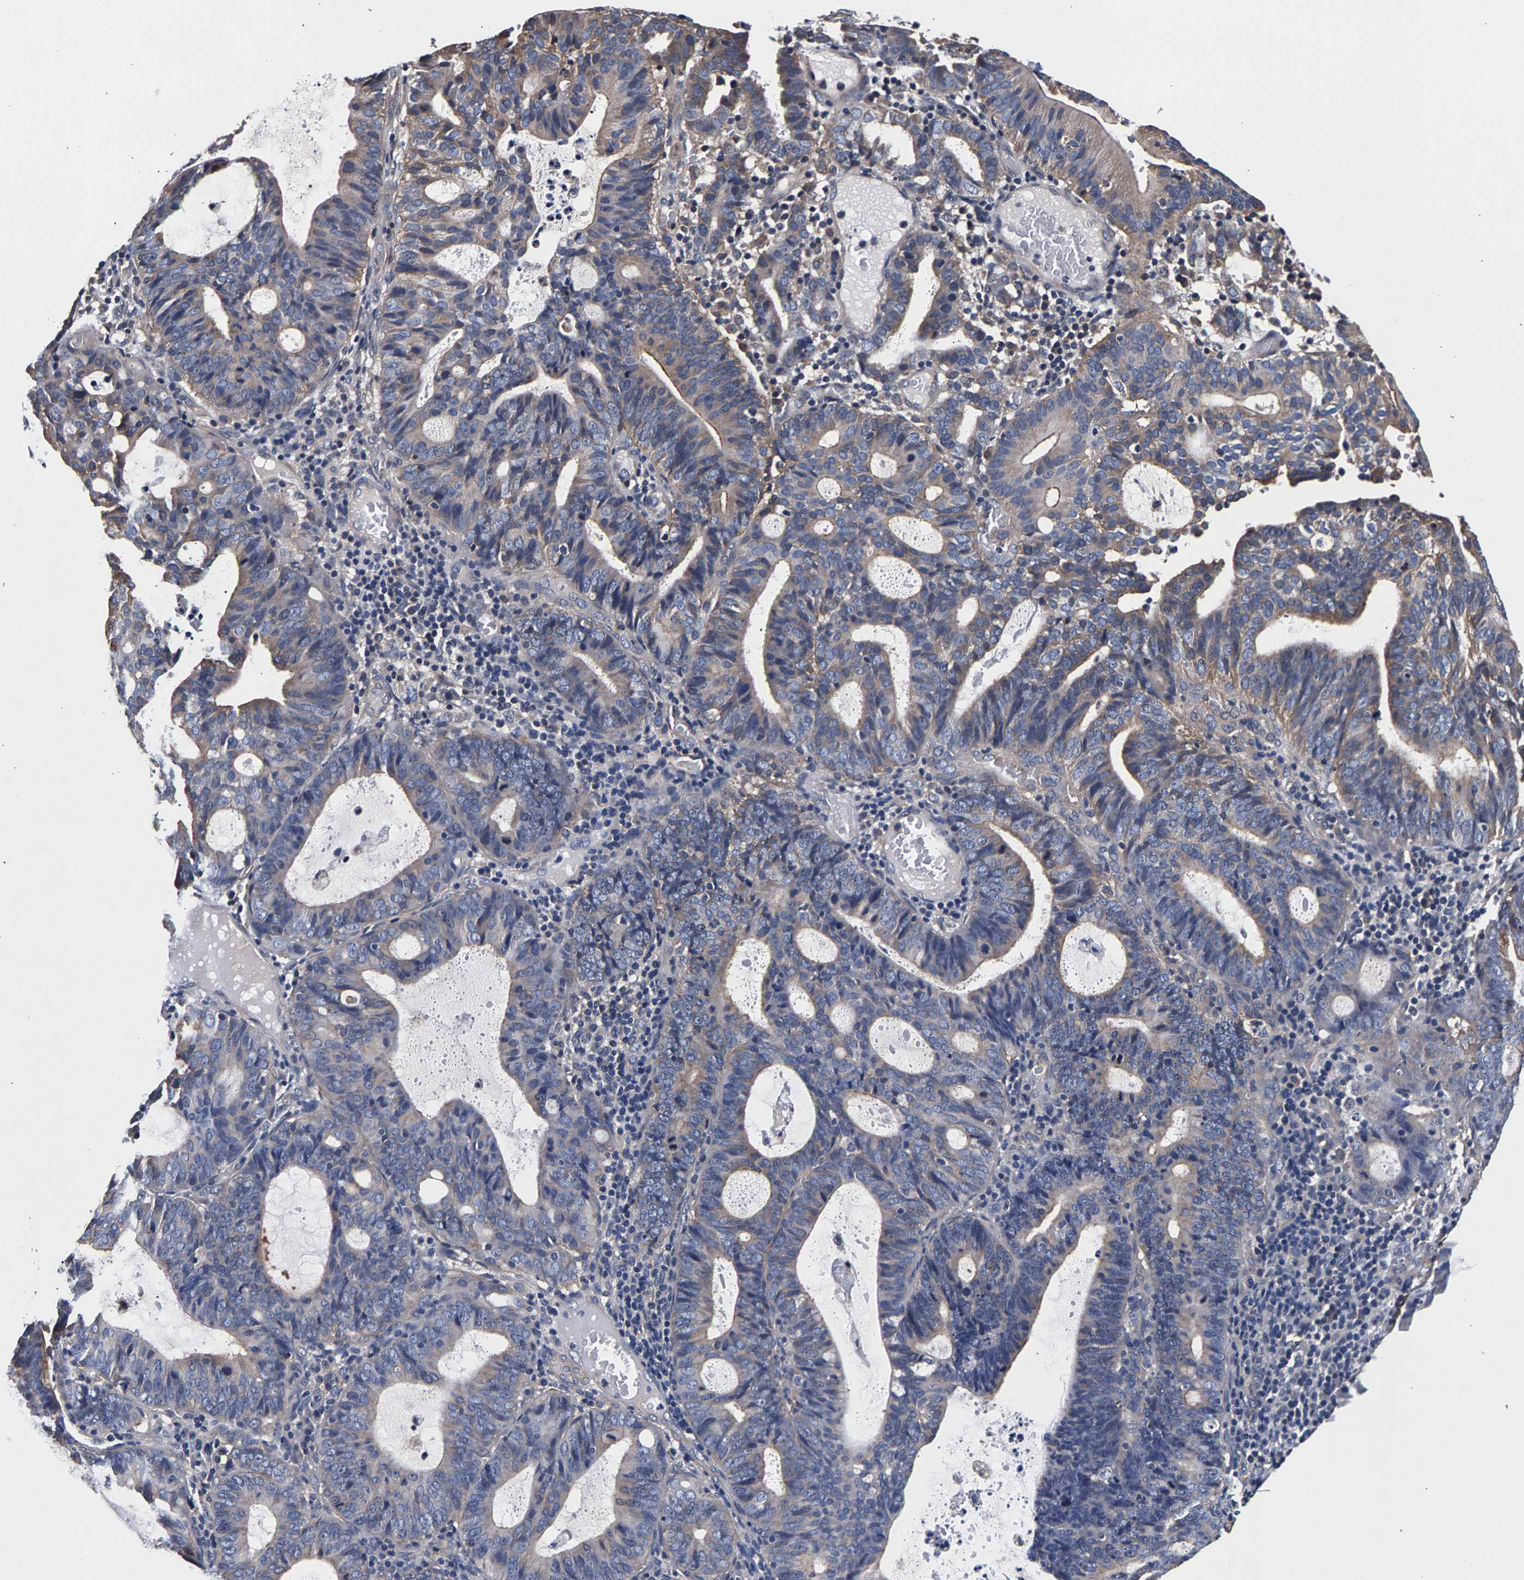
{"staining": {"intensity": "weak", "quantity": "<25%", "location": "cytoplasmic/membranous"}, "tissue": "endometrial cancer", "cell_type": "Tumor cells", "image_type": "cancer", "snomed": [{"axis": "morphology", "description": "Adenocarcinoma, NOS"}, {"axis": "topography", "description": "Uterus"}], "caption": "Immunohistochemistry photomicrograph of endometrial cancer stained for a protein (brown), which reveals no staining in tumor cells.", "gene": "MARCHF7", "patient": {"sex": "female", "age": 83}}